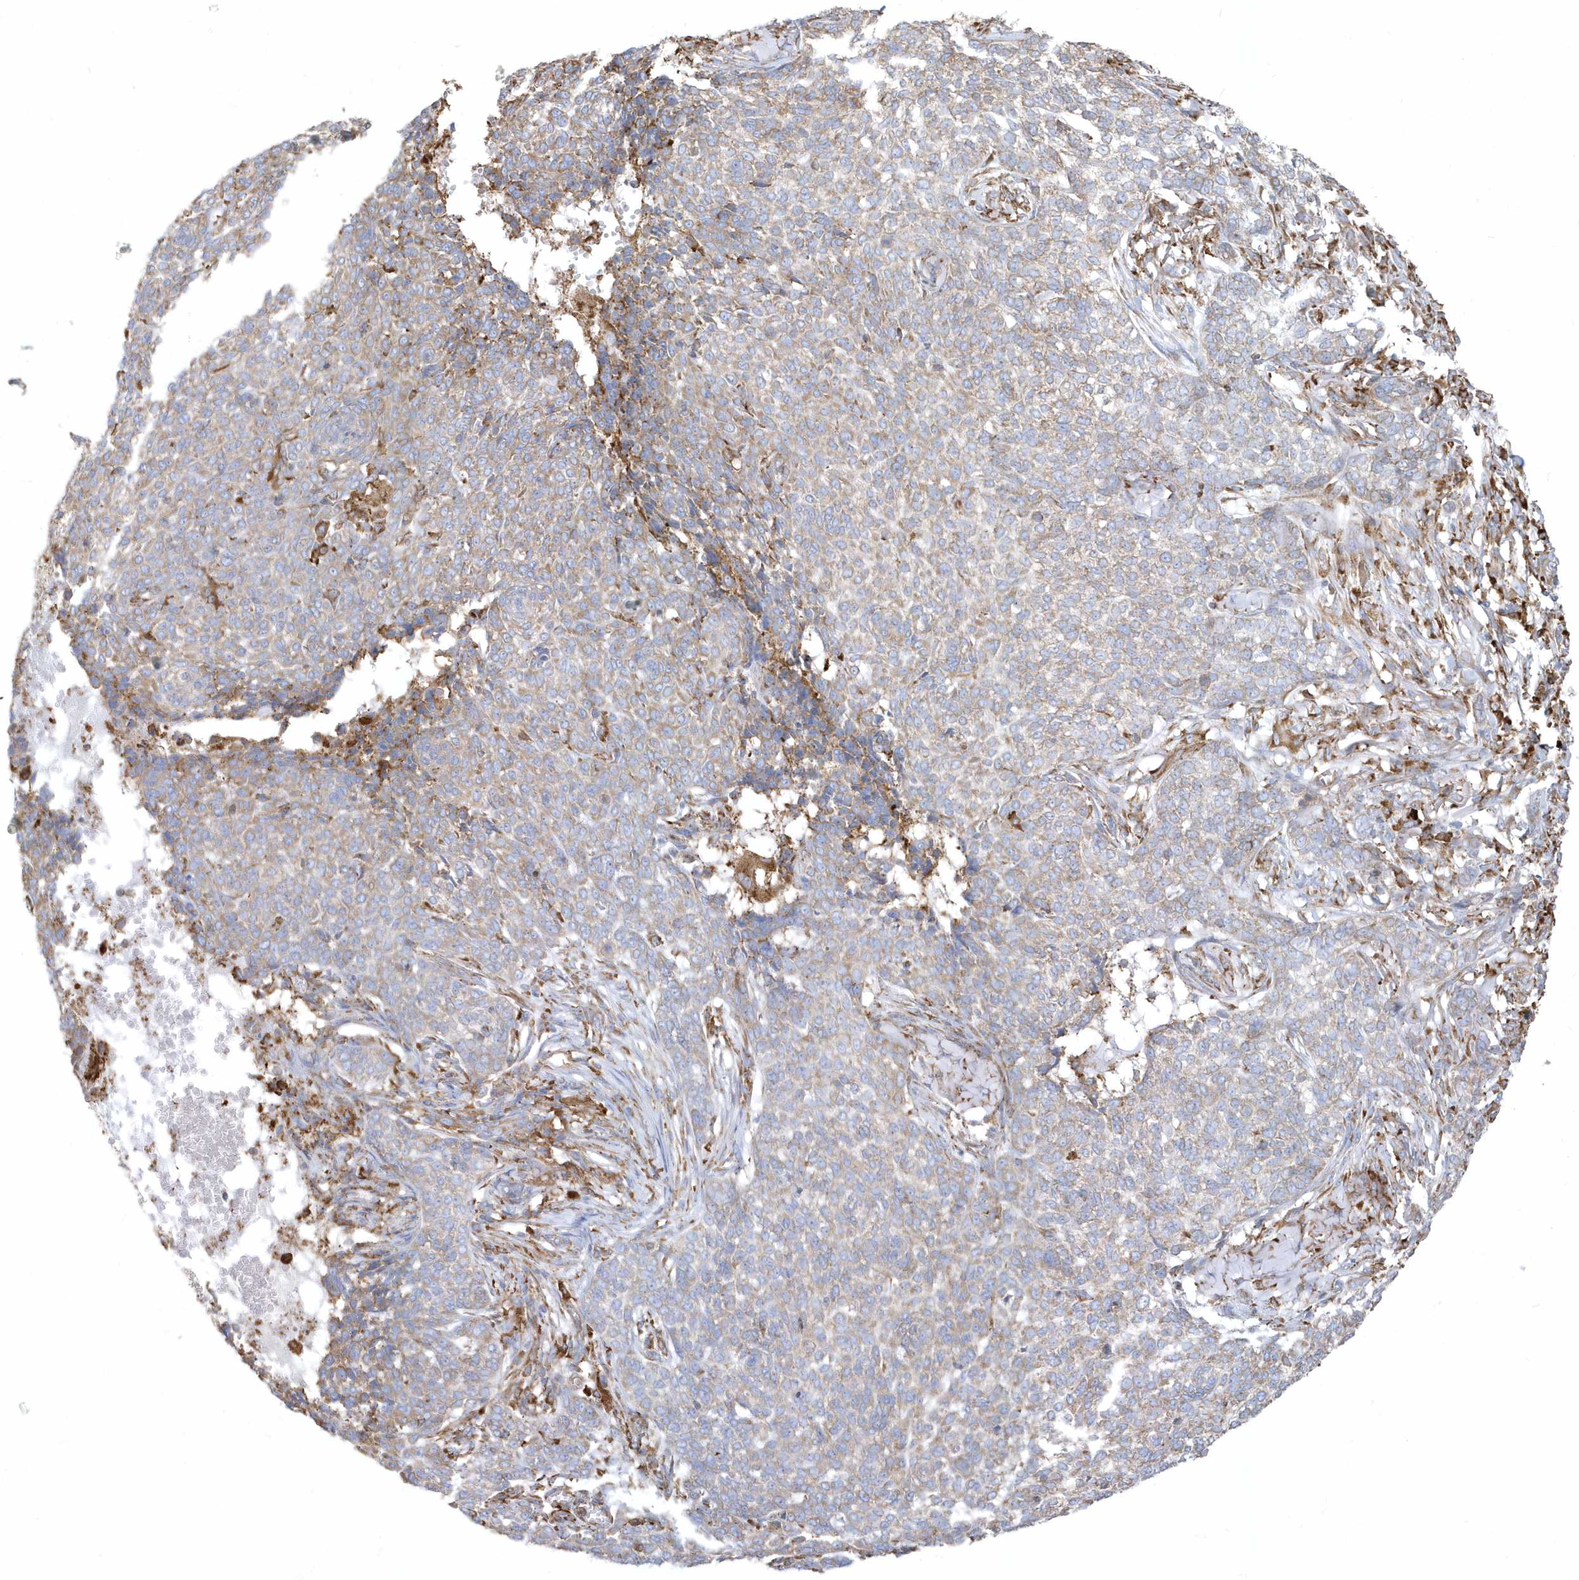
{"staining": {"intensity": "moderate", "quantity": "25%-75%", "location": "cytoplasmic/membranous"}, "tissue": "skin cancer", "cell_type": "Tumor cells", "image_type": "cancer", "snomed": [{"axis": "morphology", "description": "Basal cell carcinoma"}, {"axis": "topography", "description": "Skin"}], "caption": "This image exhibits immunohistochemistry (IHC) staining of human skin cancer, with medium moderate cytoplasmic/membranous expression in approximately 25%-75% of tumor cells.", "gene": "PDIA6", "patient": {"sex": "male", "age": 85}}